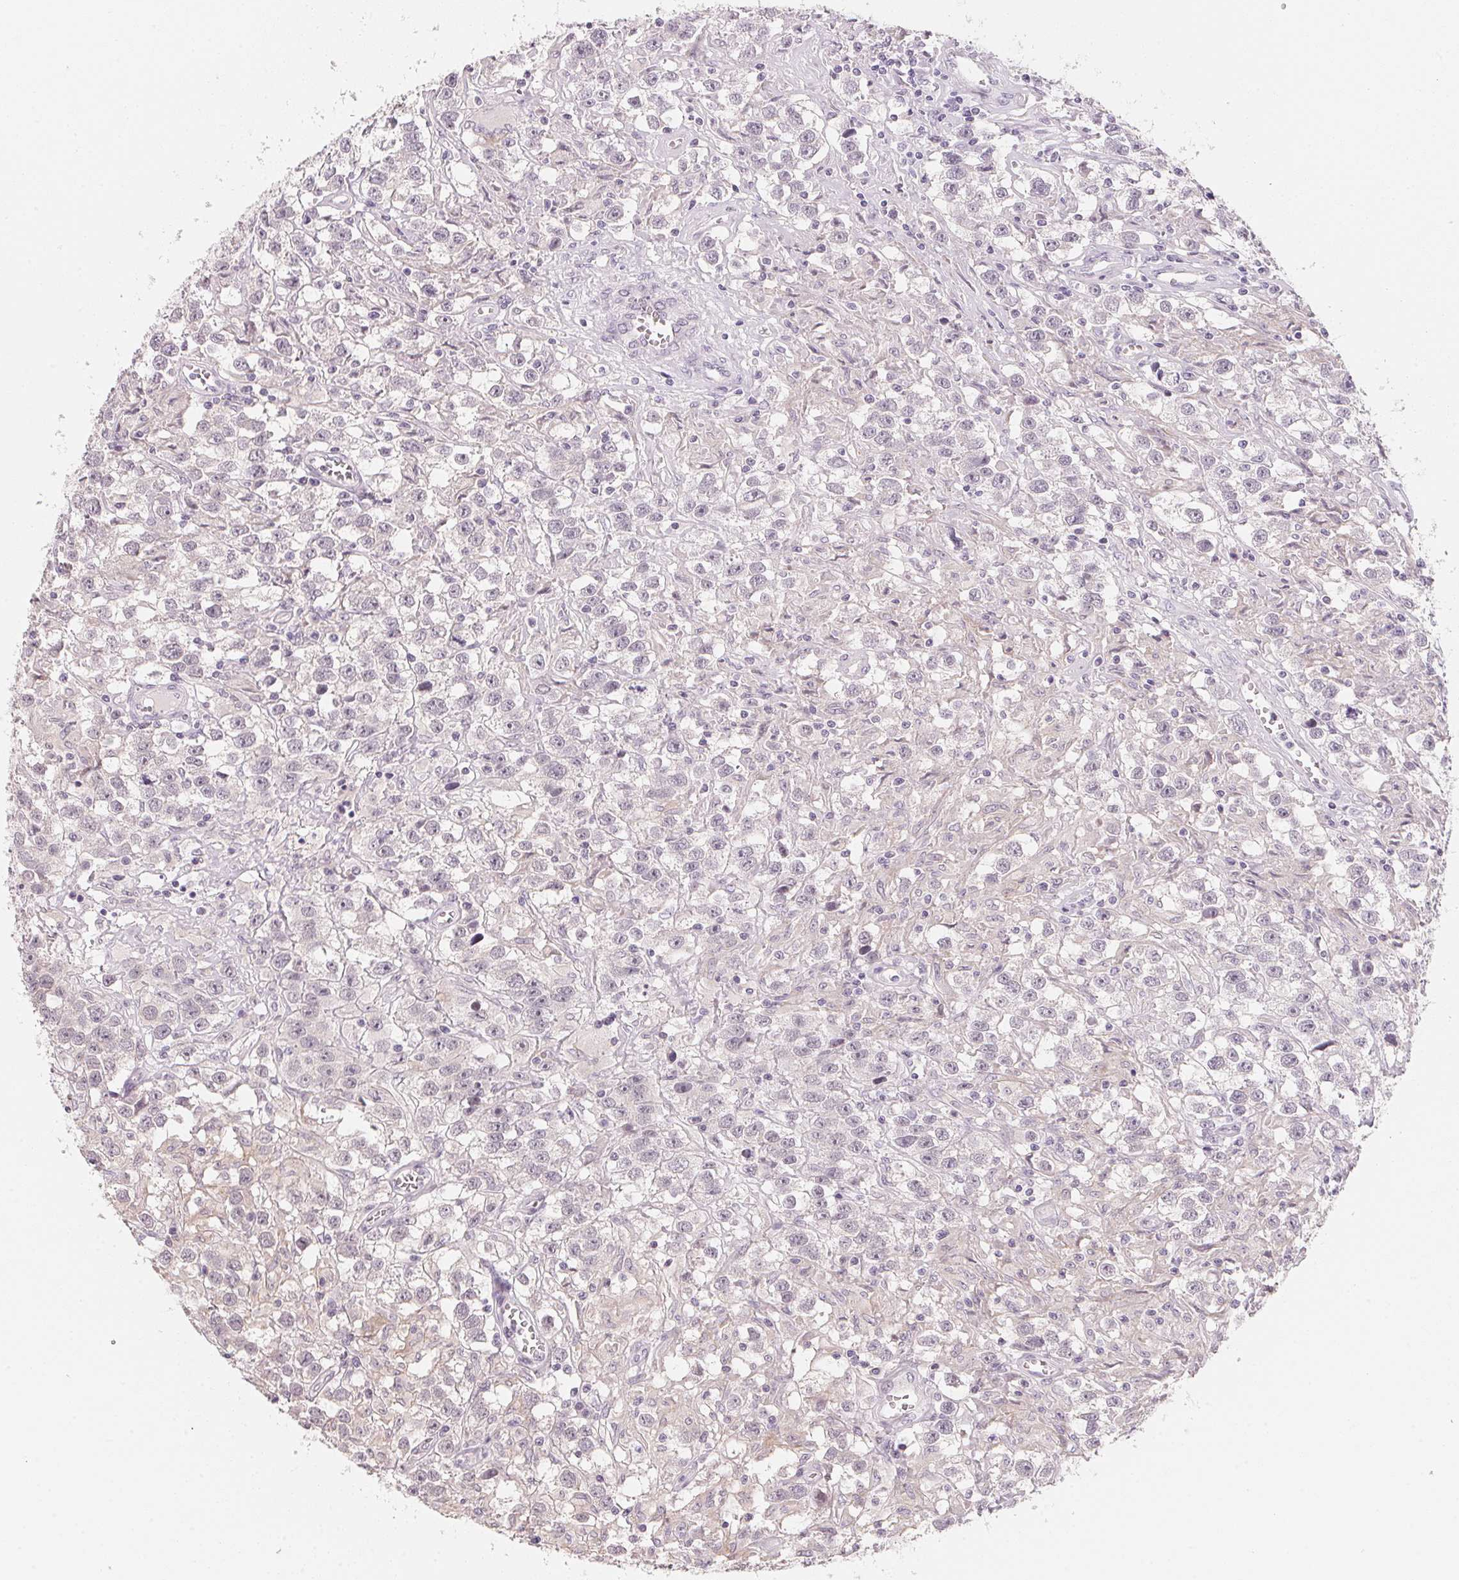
{"staining": {"intensity": "negative", "quantity": "none", "location": "none"}, "tissue": "testis cancer", "cell_type": "Tumor cells", "image_type": "cancer", "snomed": [{"axis": "morphology", "description": "Seminoma, NOS"}, {"axis": "topography", "description": "Testis"}], "caption": "There is no significant expression in tumor cells of seminoma (testis).", "gene": "ANKRD31", "patient": {"sex": "male", "age": 43}}